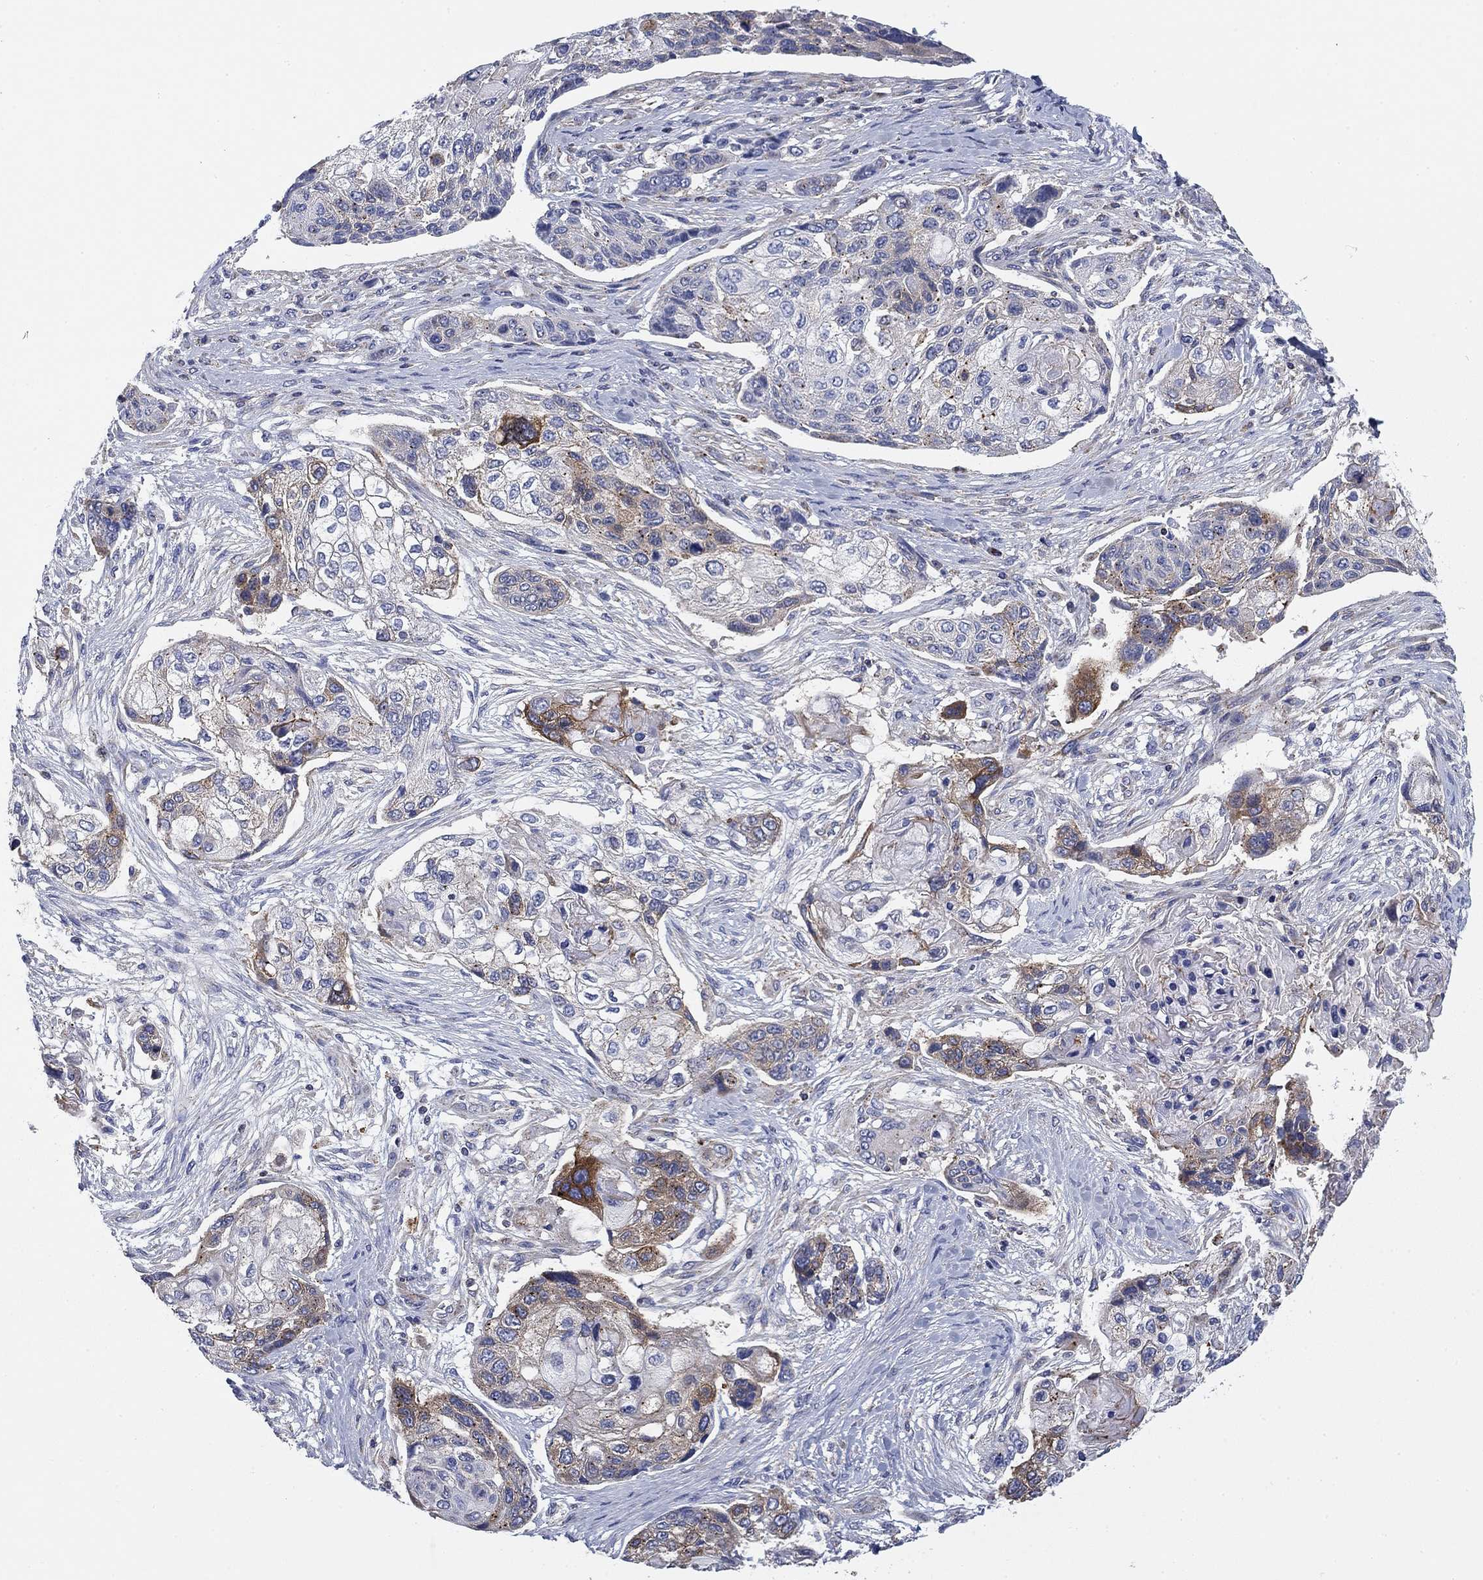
{"staining": {"intensity": "moderate", "quantity": "<25%", "location": "cytoplasmic/membranous"}, "tissue": "lung cancer", "cell_type": "Tumor cells", "image_type": "cancer", "snomed": [{"axis": "morphology", "description": "Squamous cell carcinoma, NOS"}, {"axis": "topography", "description": "Lung"}], "caption": "Moderate cytoplasmic/membranous positivity for a protein is identified in approximately <25% of tumor cells of lung cancer using IHC.", "gene": "NACAD", "patient": {"sex": "male", "age": 69}}